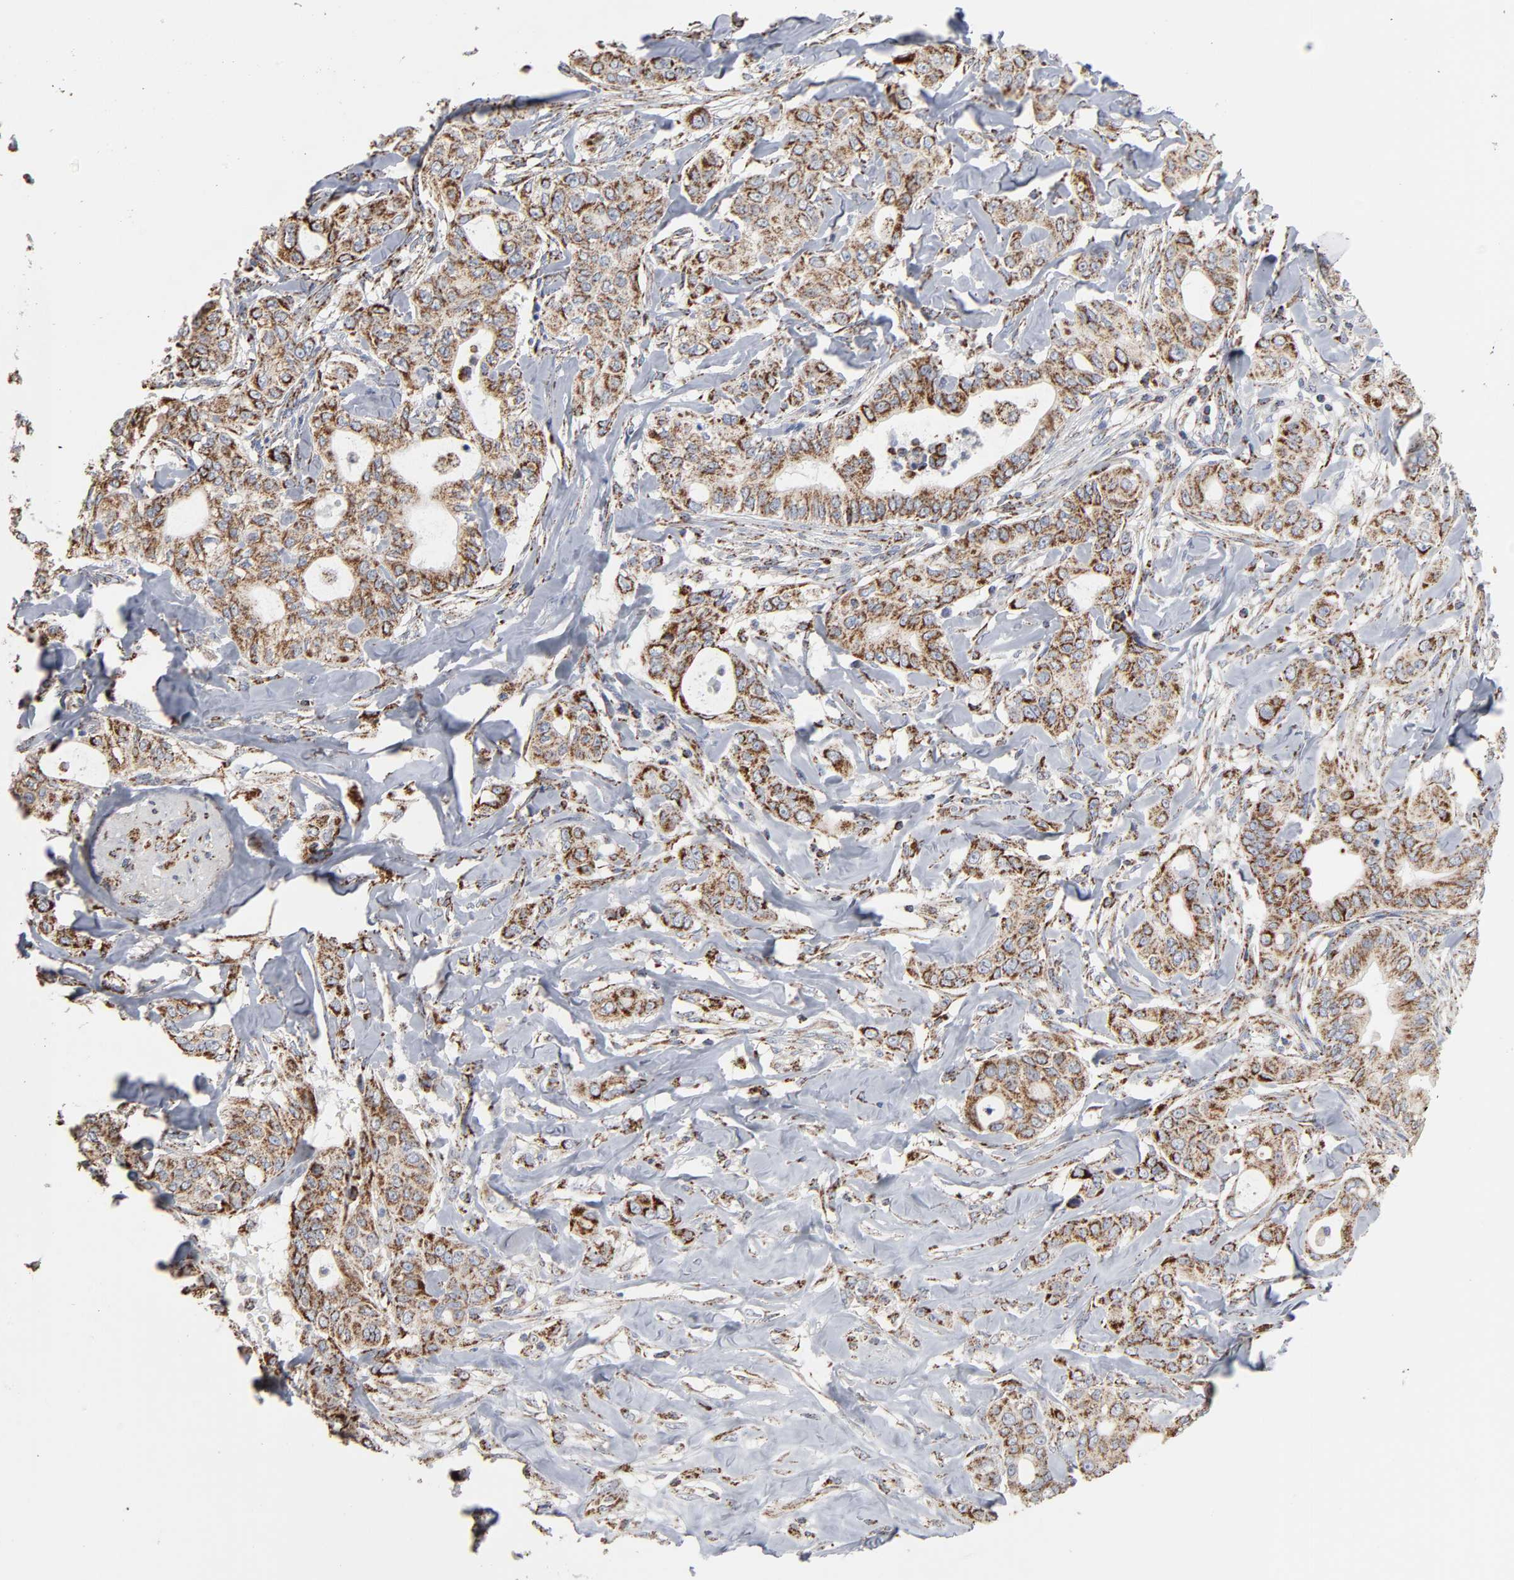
{"staining": {"intensity": "strong", "quantity": ">75%", "location": "cytoplasmic/membranous"}, "tissue": "liver cancer", "cell_type": "Tumor cells", "image_type": "cancer", "snomed": [{"axis": "morphology", "description": "Cholangiocarcinoma"}, {"axis": "topography", "description": "Liver"}], "caption": "Liver cancer (cholangiocarcinoma) tissue reveals strong cytoplasmic/membranous positivity in about >75% of tumor cells", "gene": "UQCRC1", "patient": {"sex": "female", "age": 67}}